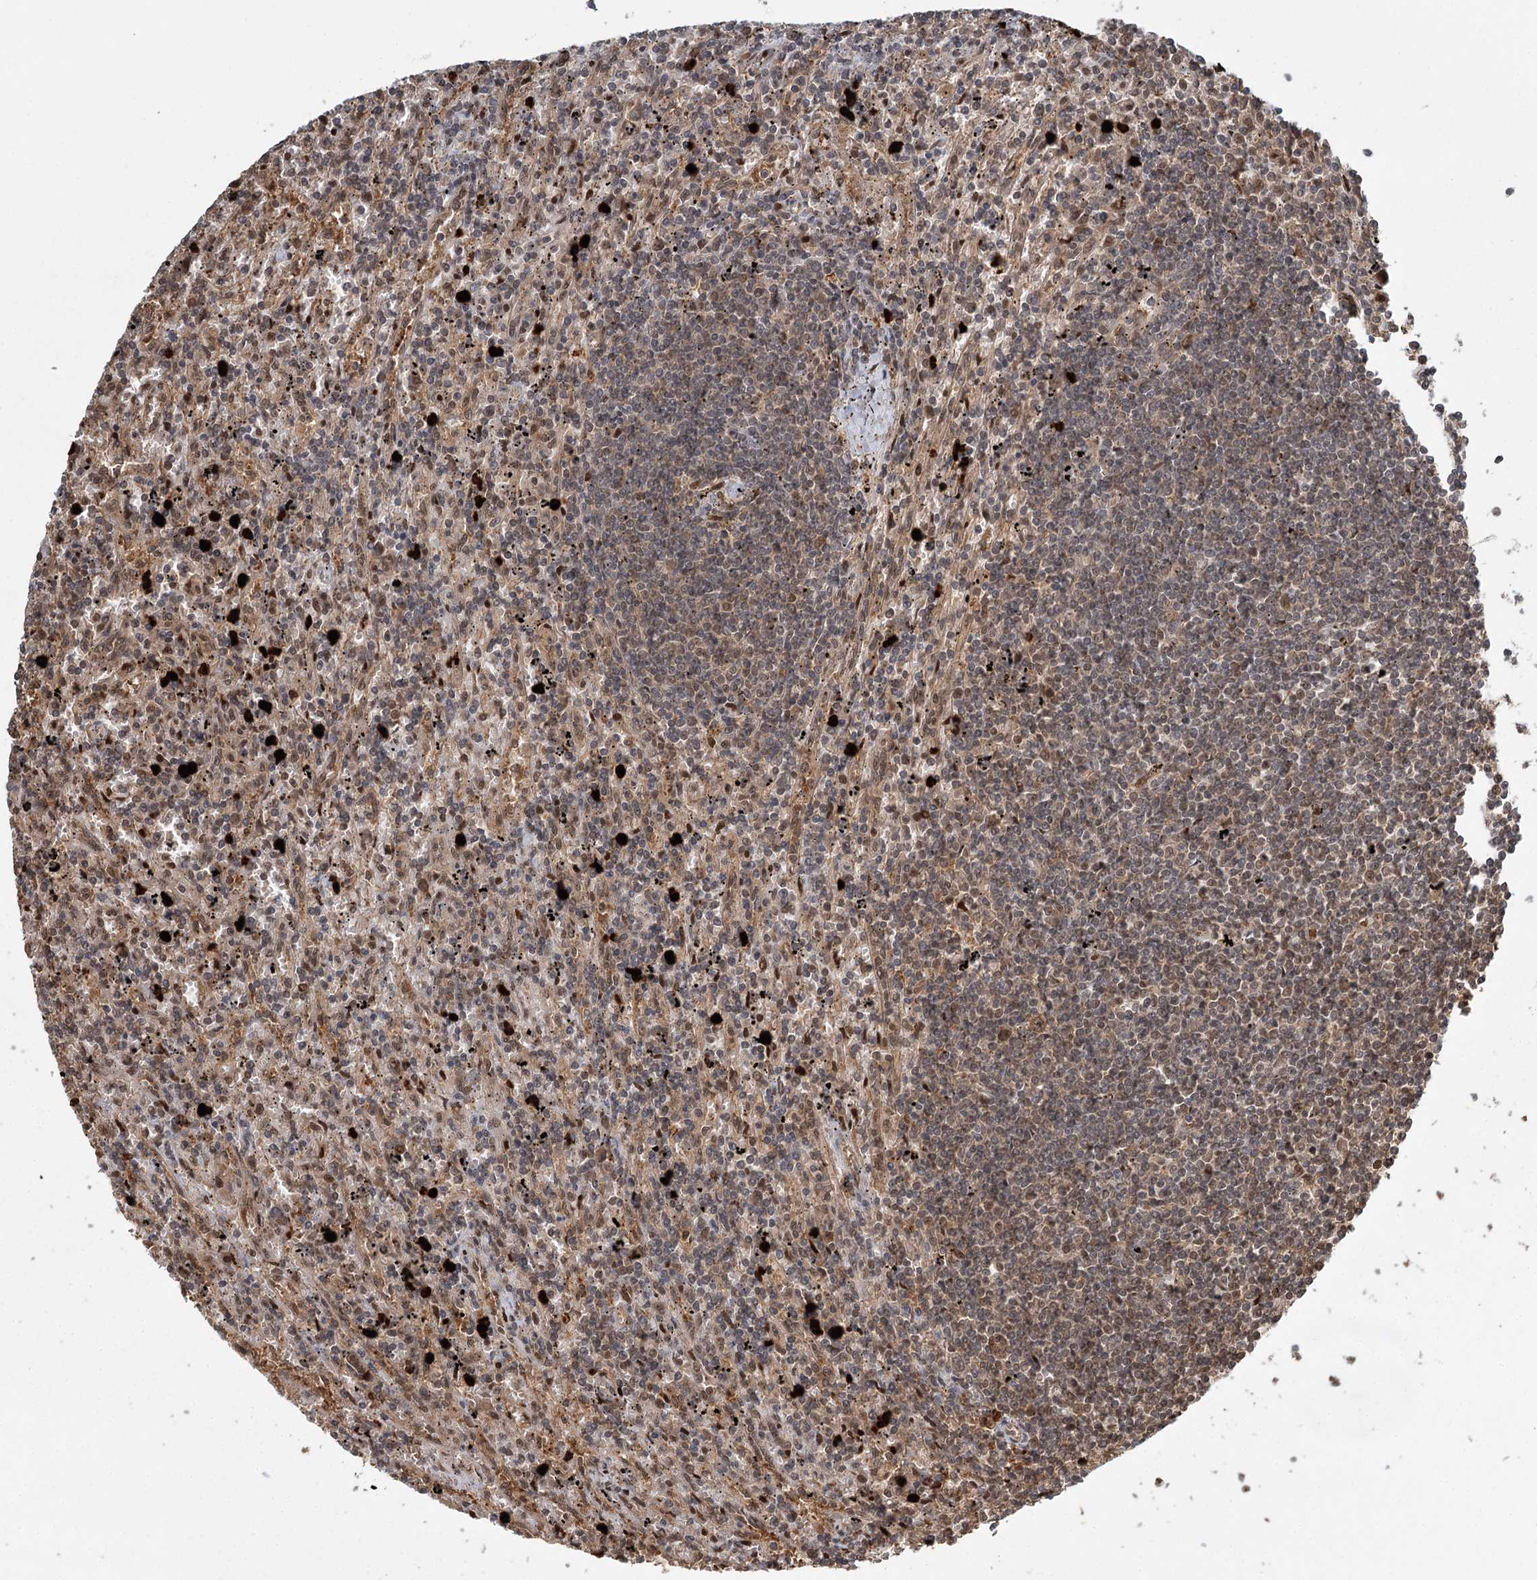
{"staining": {"intensity": "weak", "quantity": "25%-75%", "location": "nuclear"}, "tissue": "lymphoma", "cell_type": "Tumor cells", "image_type": "cancer", "snomed": [{"axis": "morphology", "description": "Malignant lymphoma, non-Hodgkin's type, Low grade"}, {"axis": "topography", "description": "Spleen"}], "caption": "Immunohistochemical staining of lymphoma reveals low levels of weak nuclear protein staining in approximately 25%-75% of tumor cells.", "gene": "N6AMT1", "patient": {"sex": "male", "age": 76}}